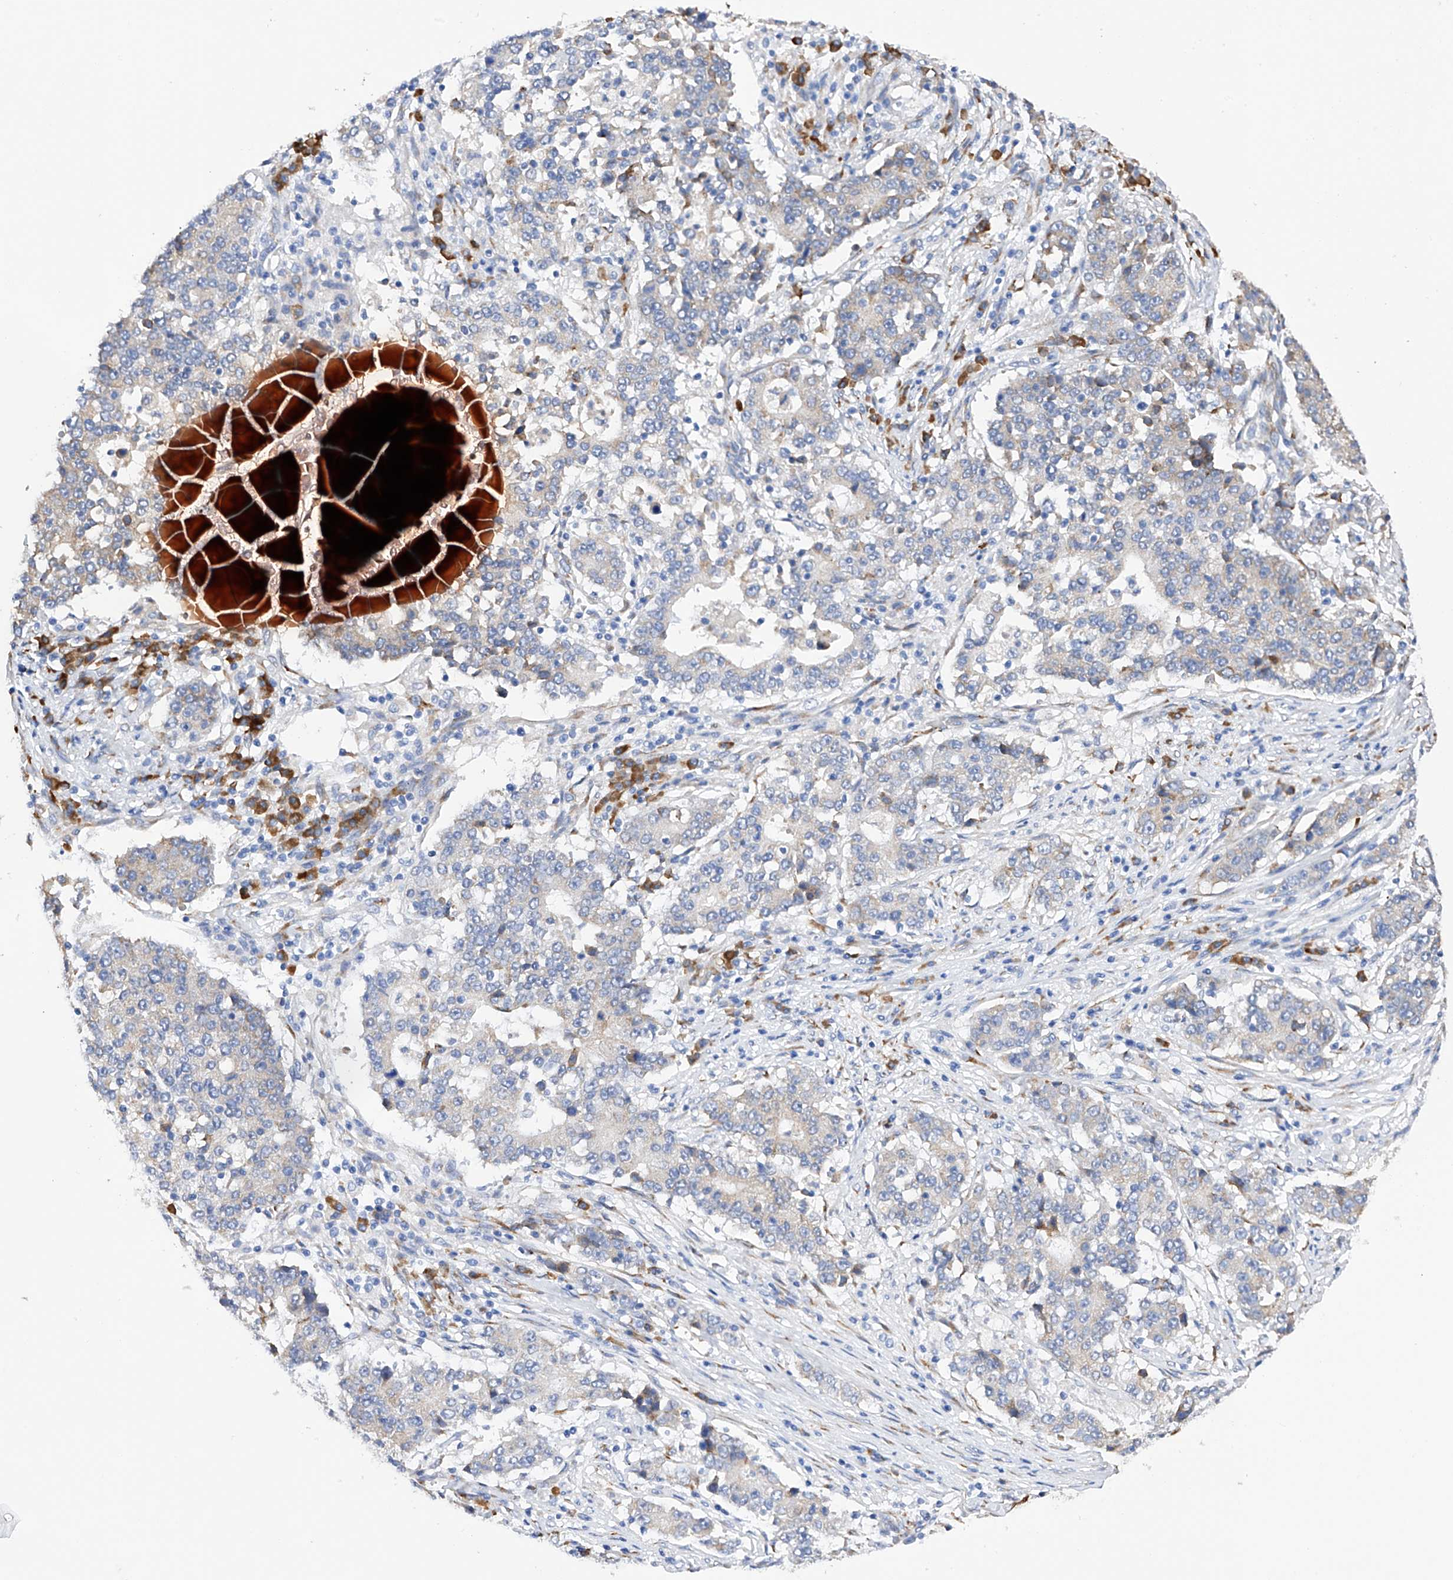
{"staining": {"intensity": "negative", "quantity": "none", "location": "none"}, "tissue": "stomach cancer", "cell_type": "Tumor cells", "image_type": "cancer", "snomed": [{"axis": "morphology", "description": "Adenocarcinoma, NOS"}, {"axis": "topography", "description": "Stomach"}], "caption": "Histopathology image shows no protein positivity in tumor cells of stomach adenocarcinoma tissue. Nuclei are stained in blue.", "gene": "PDIA5", "patient": {"sex": "male", "age": 59}}